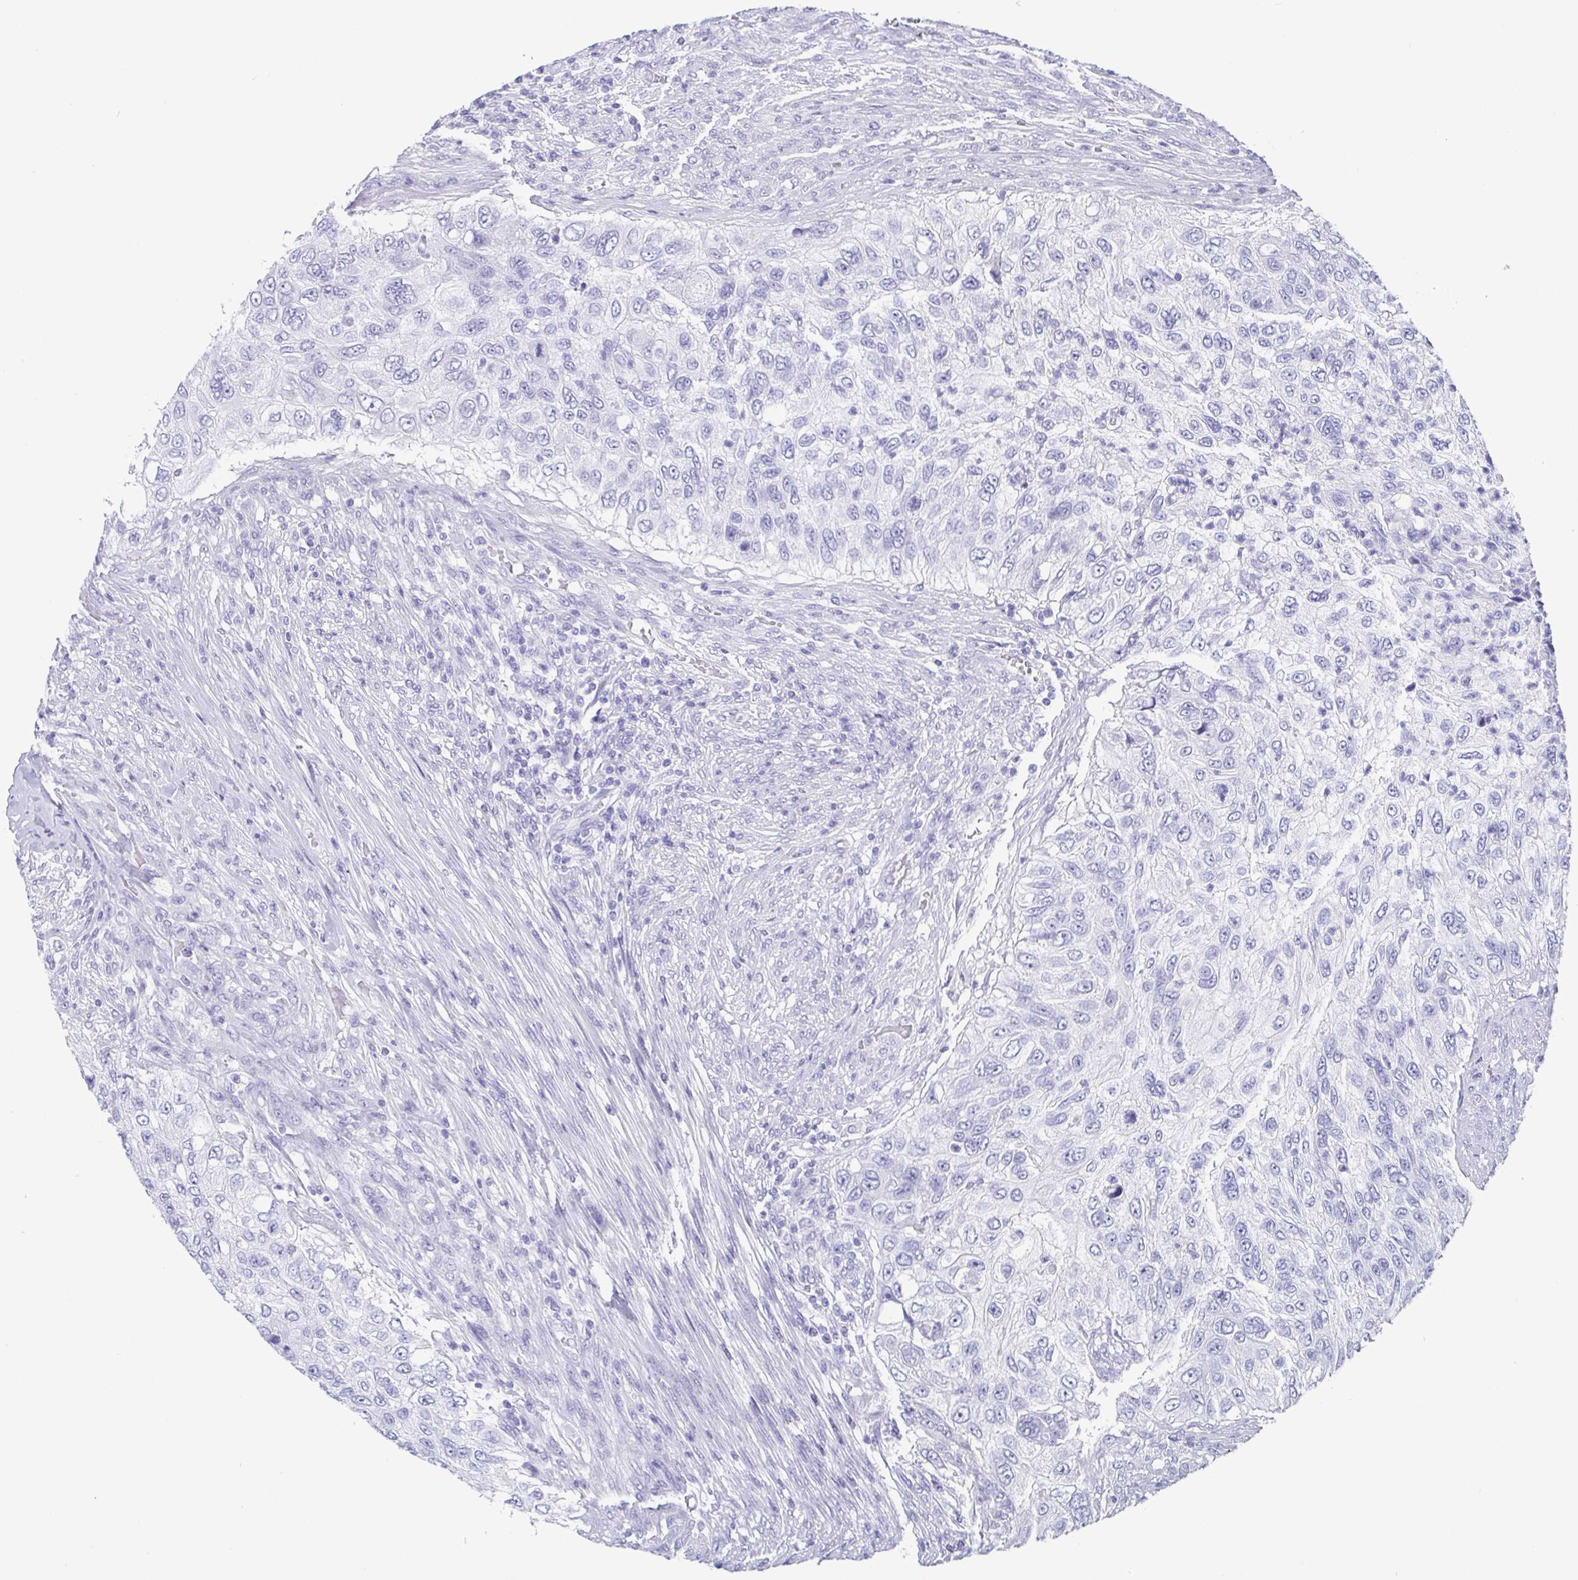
{"staining": {"intensity": "negative", "quantity": "none", "location": "none"}, "tissue": "urothelial cancer", "cell_type": "Tumor cells", "image_type": "cancer", "snomed": [{"axis": "morphology", "description": "Urothelial carcinoma, High grade"}, {"axis": "topography", "description": "Urinary bladder"}], "caption": "The immunohistochemistry (IHC) photomicrograph has no significant staining in tumor cells of urothelial carcinoma (high-grade) tissue.", "gene": "SCGN", "patient": {"sex": "female", "age": 60}}